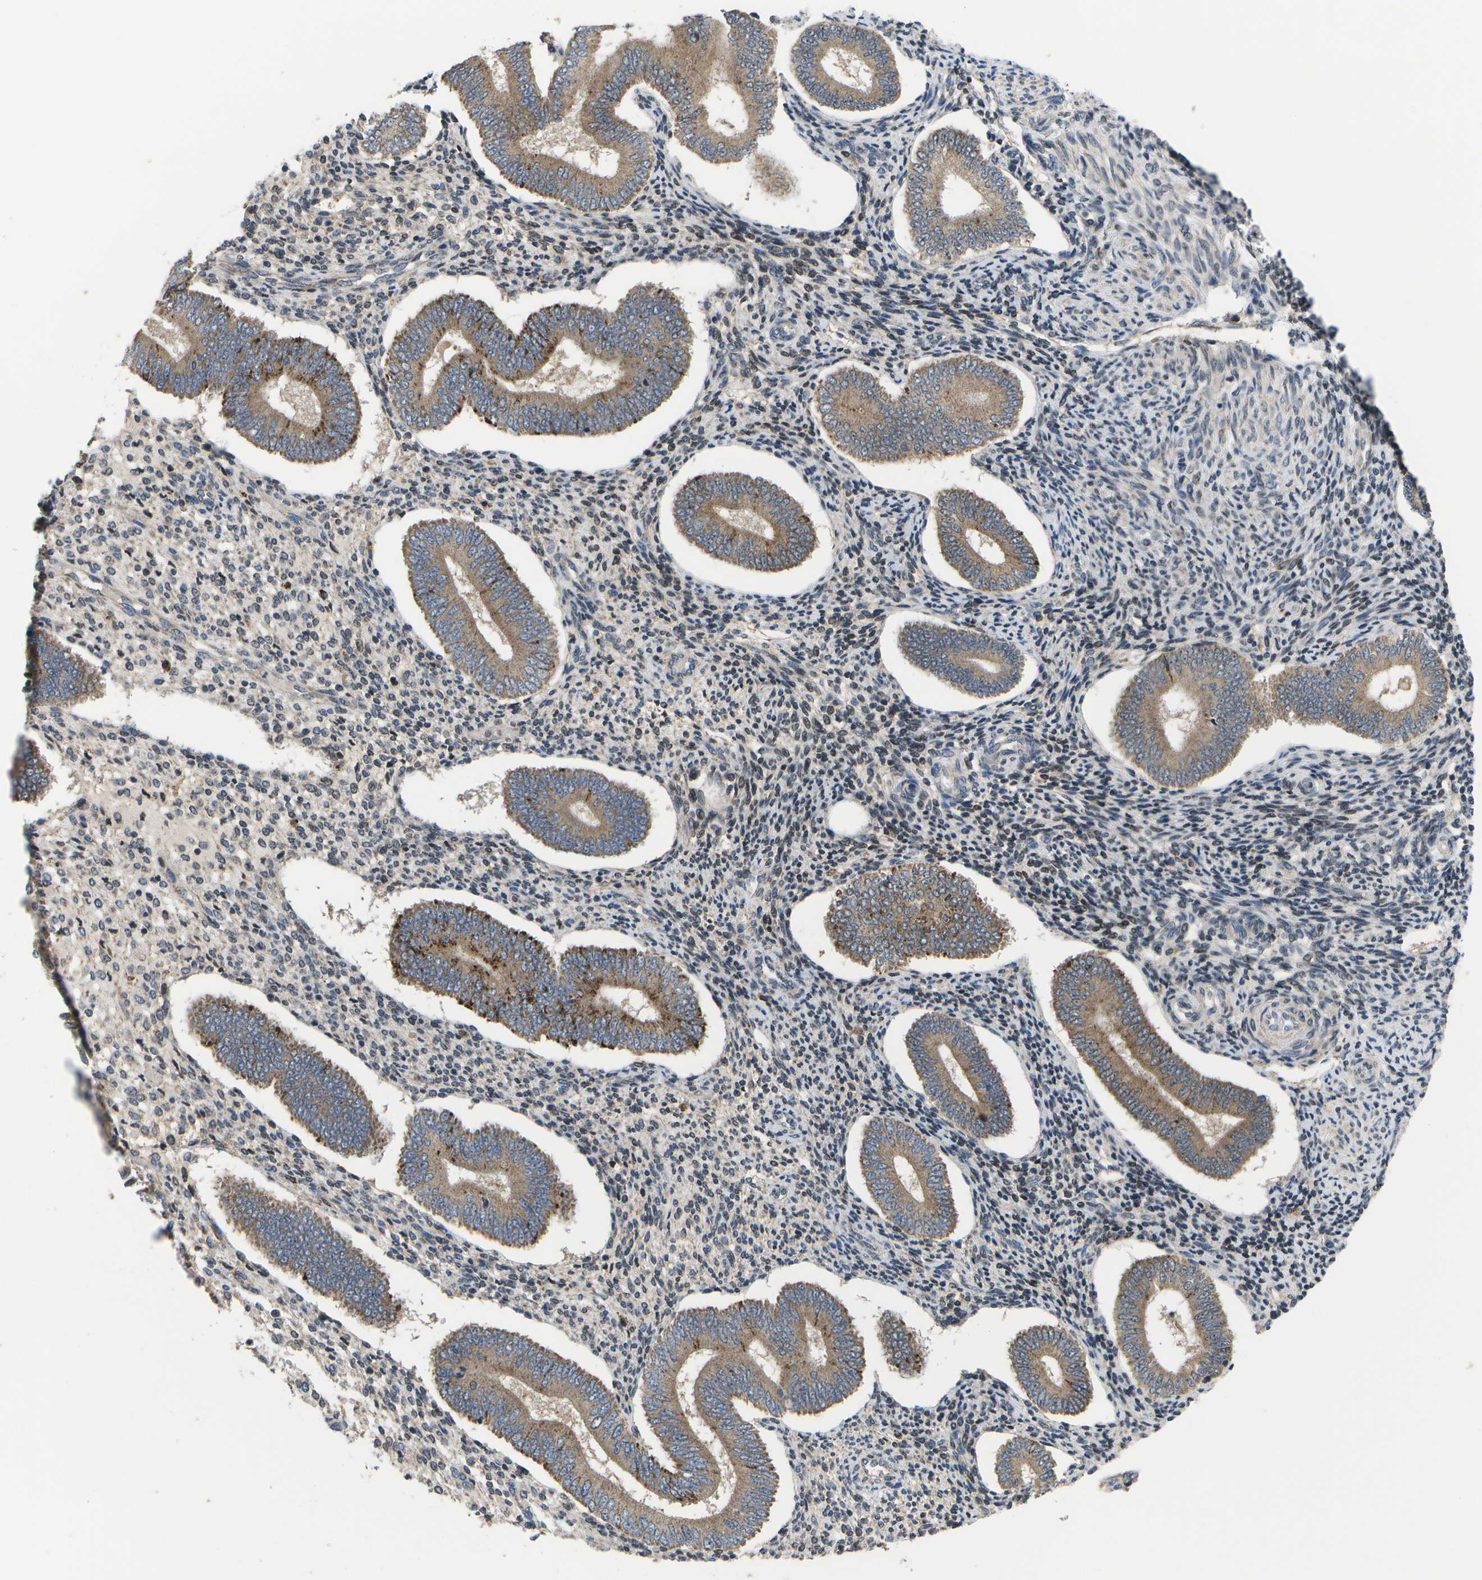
{"staining": {"intensity": "moderate", "quantity": "<25%", "location": "nuclear"}, "tissue": "endometrium", "cell_type": "Cells in endometrial stroma", "image_type": "normal", "snomed": [{"axis": "morphology", "description": "Normal tissue, NOS"}, {"axis": "topography", "description": "Endometrium"}], "caption": "An immunohistochemistry (IHC) histopathology image of unremarkable tissue is shown. Protein staining in brown shows moderate nuclear positivity in endometrium within cells in endometrial stroma.", "gene": "HADHA", "patient": {"sex": "female", "age": 42}}